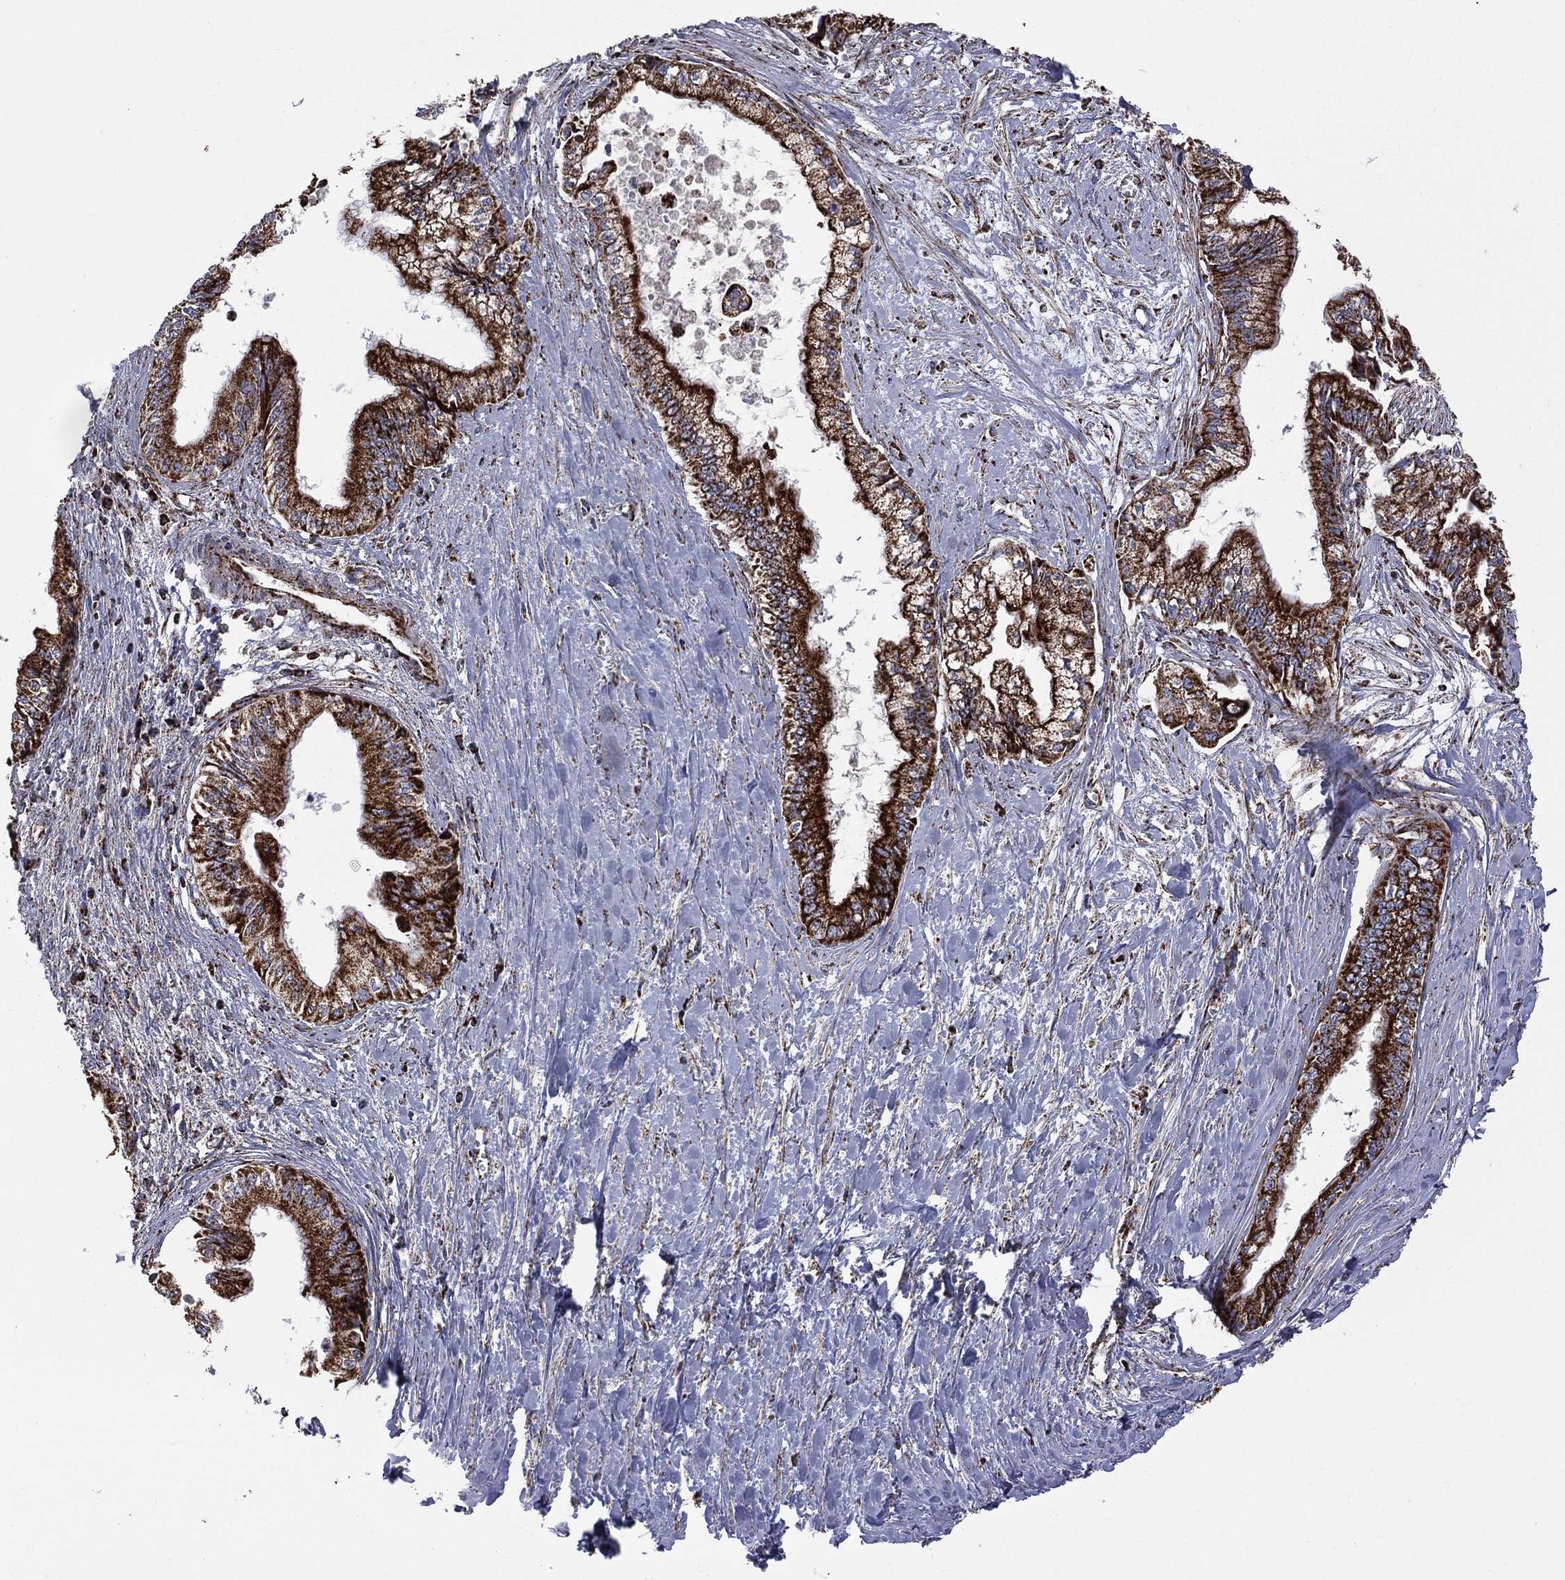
{"staining": {"intensity": "strong", "quantity": ">75%", "location": "cytoplasmic/membranous"}, "tissue": "pancreatic cancer", "cell_type": "Tumor cells", "image_type": "cancer", "snomed": [{"axis": "morphology", "description": "Adenocarcinoma, NOS"}, {"axis": "topography", "description": "Pancreas"}], "caption": "Pancreatic cancer stained with IHC reveals strong cytoplasmic/membranous expression in approximately >75% of tumor cells.", "gene": "GOT2", "patient": {"sex": "female", "age": 61}}